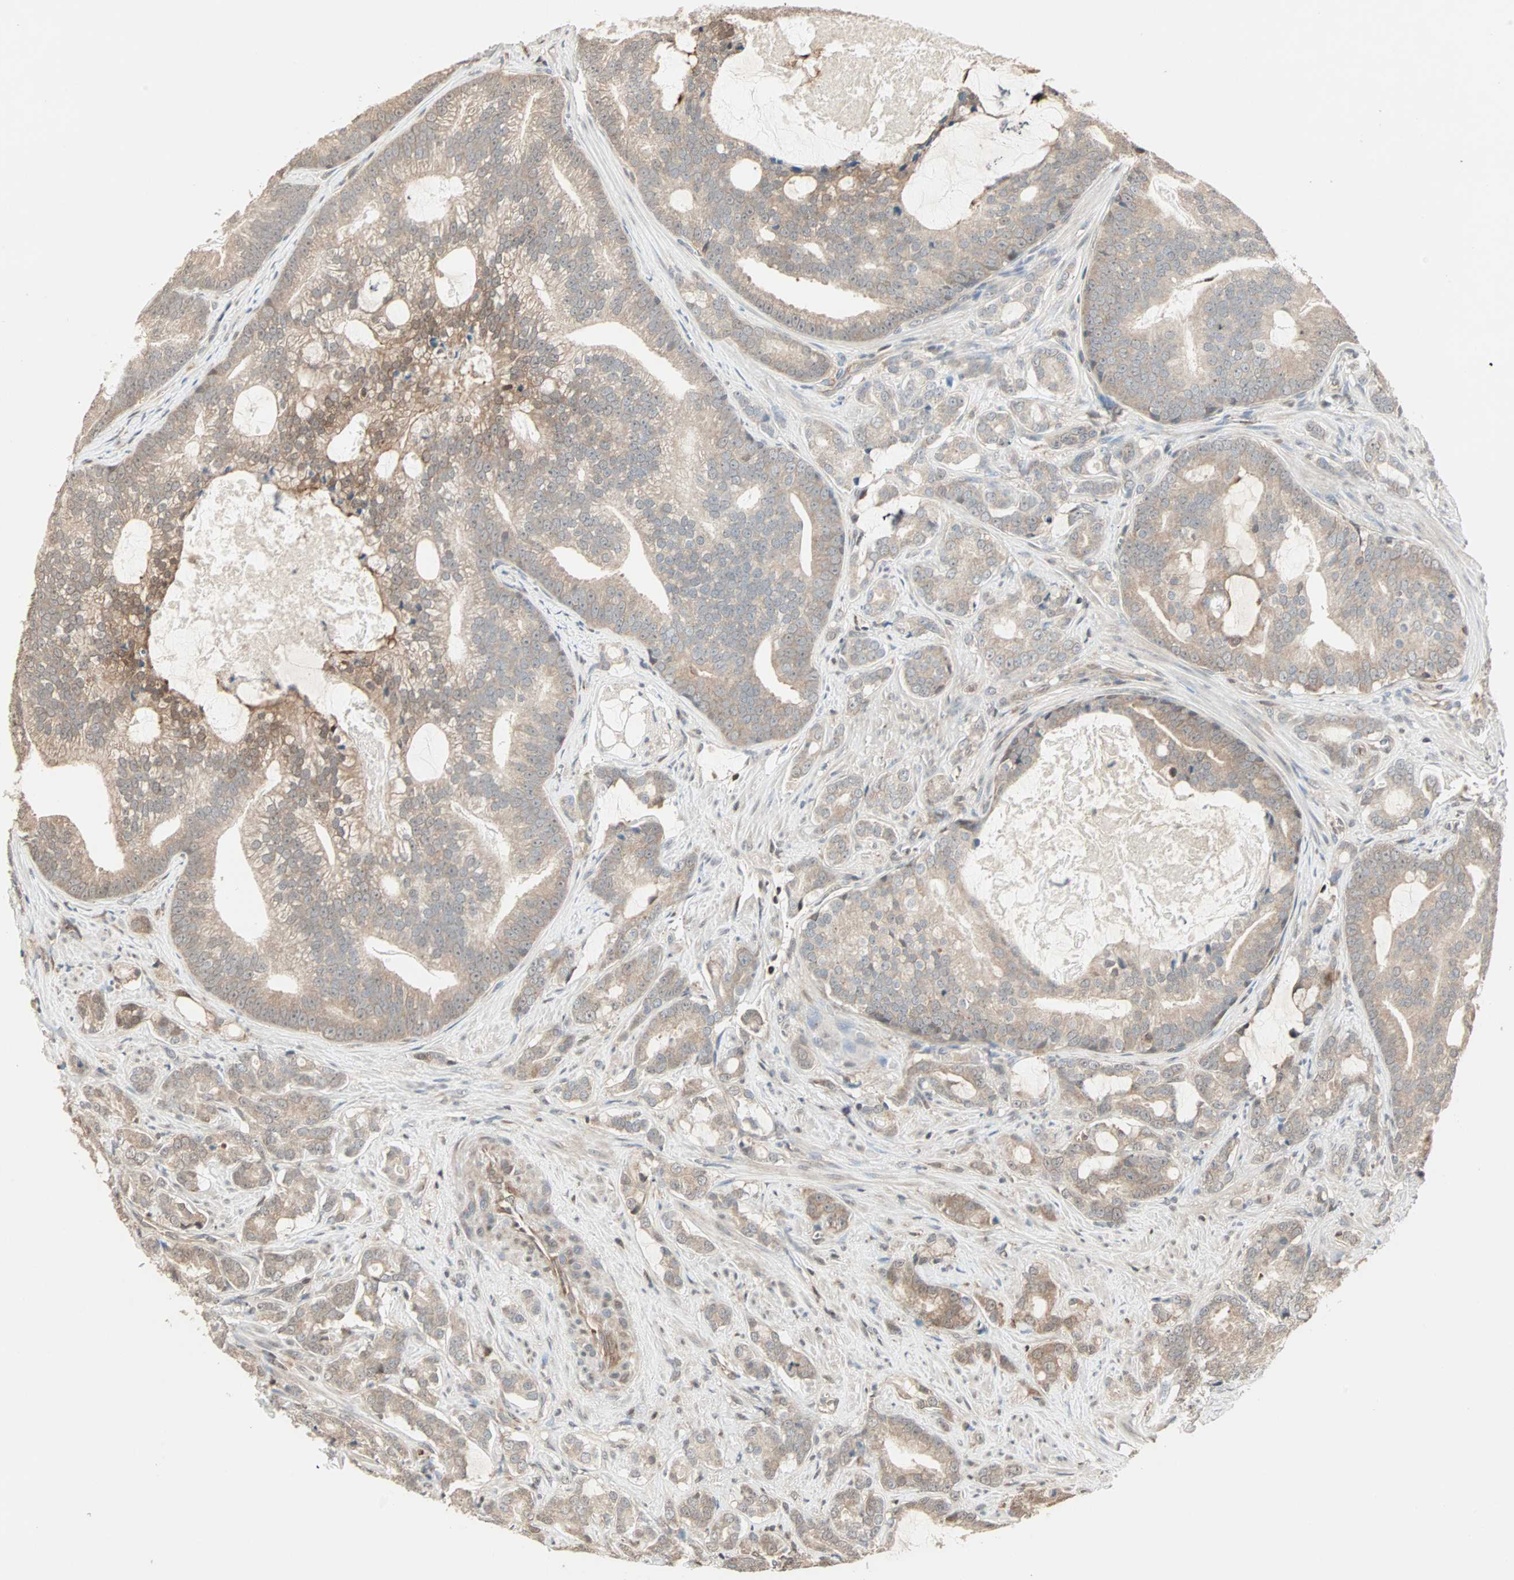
{"staining": {"intensity": "moderate", "quantity": ">75%", "location": "cytoplasmic/membranous"}, "tissue": "prostate cancer", "cell_type": "Tumor cells", "image_type": "cancer", "snomed": [{"axis": "morphology", "description": "Adenocarcinoma, Low grade"}, {"axis": "topography", "description": "Prostate"}], "caption": "Tumor cells display medium levels of moderate cytoplasmic/membranous positivity in approximately >75% of cells in human prostate adenocarcinoma (low-grade).", "gene": "DRG2", "patient": {"sex": "male", "age": 58}}